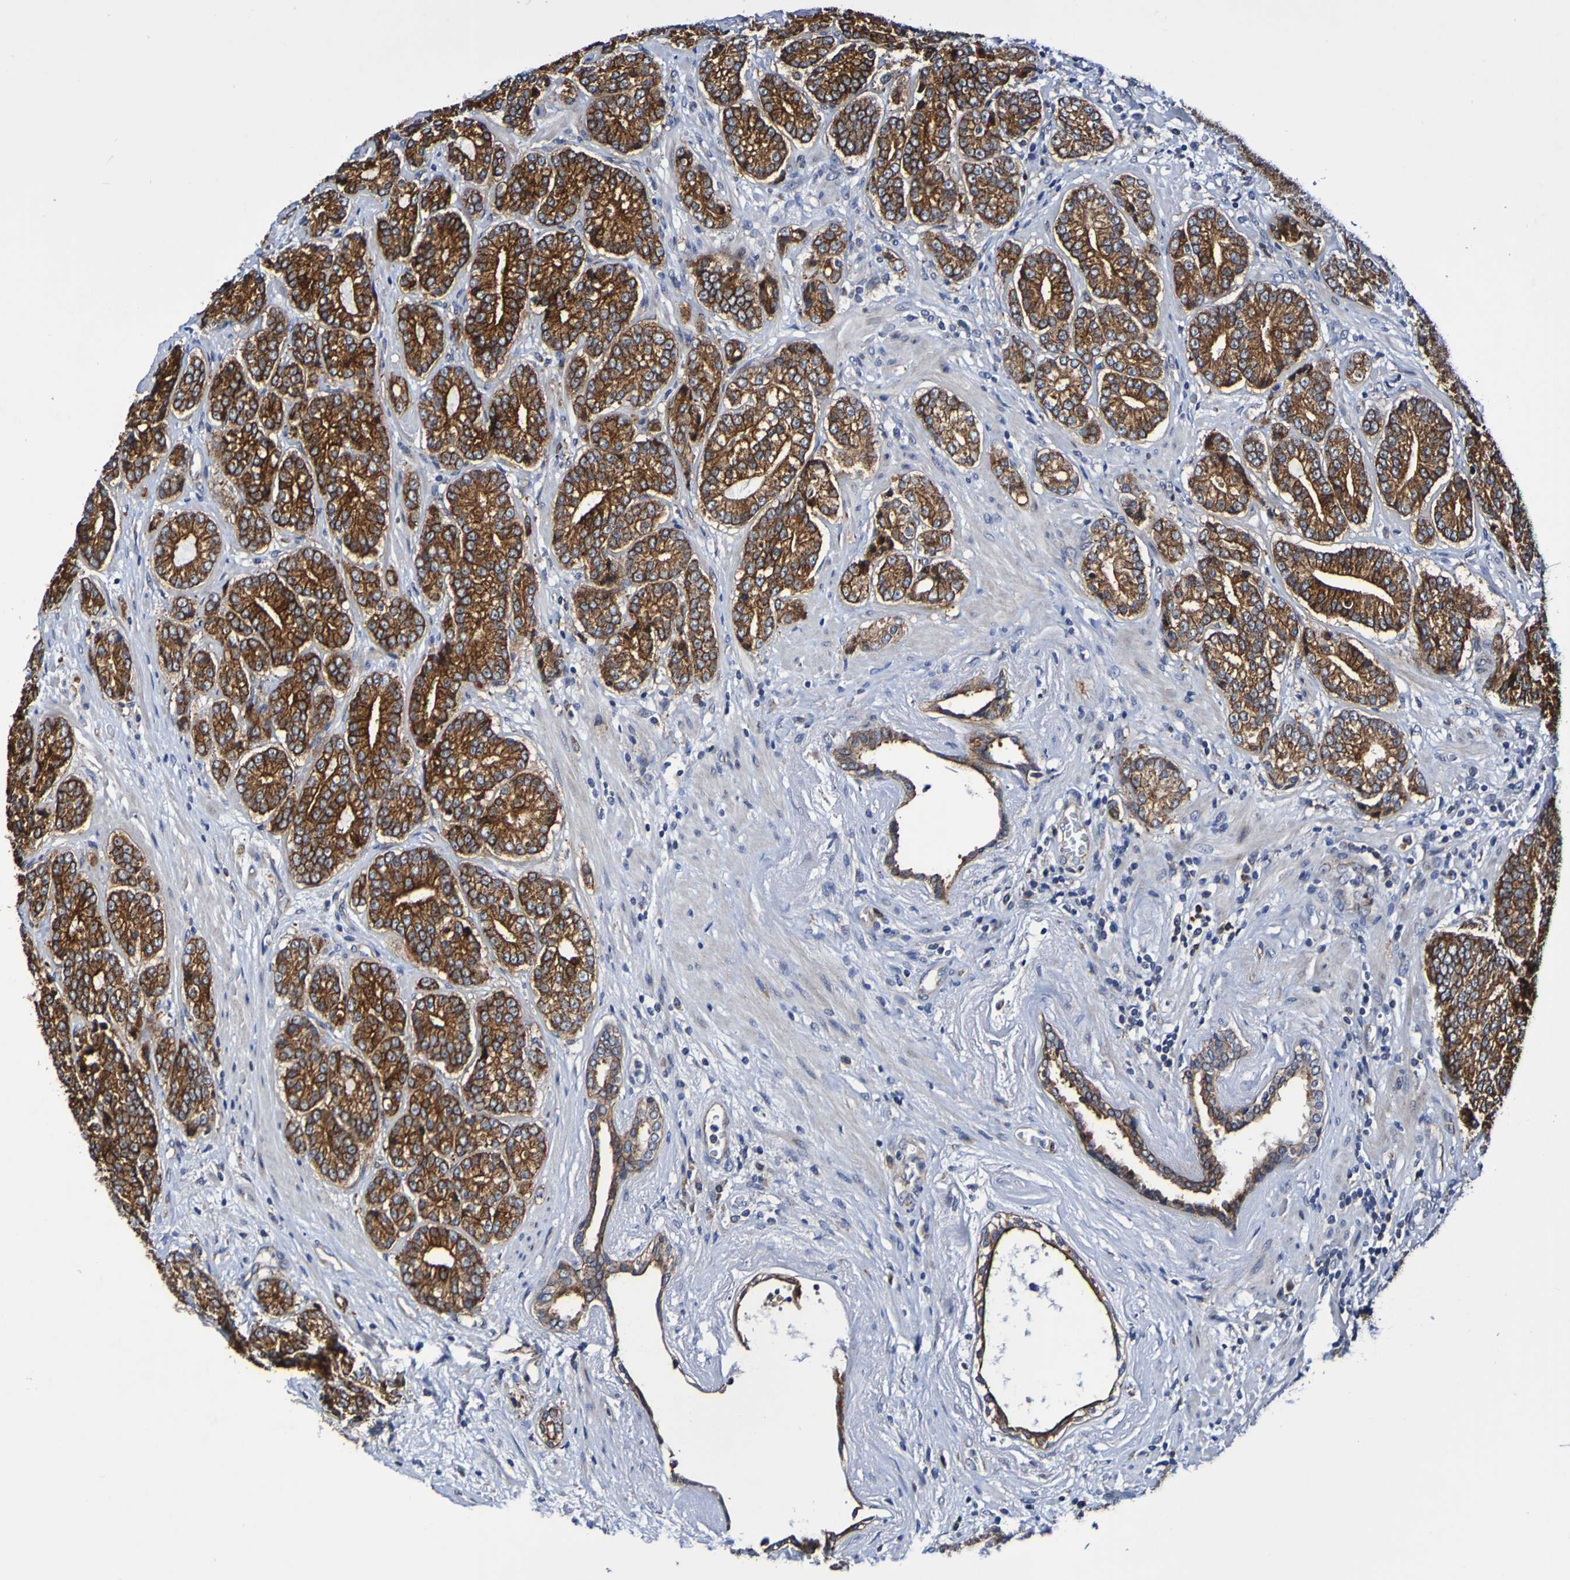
{"staining": {"intensity": "strong", "quantity": ">75%", "location": "cytoplasmic/membranous"}, "tissue": "prostate cancer", "cell_type": "Tumor cells", "image_type": "cancer", "snomed": [{"axis": "morphology", "description": "Adenocarcinoma, High grade"}, {"axis": "topography", "description": "Prostate"}], "caption": "Protein expression by IHC displays strong cytoplasmic/membranous expression in approximately >75% of tumor cells in prostate adenocarcinoma (high-grade).", "gene": "GJB1", "patient": {"sex": "male", "age": 61}}